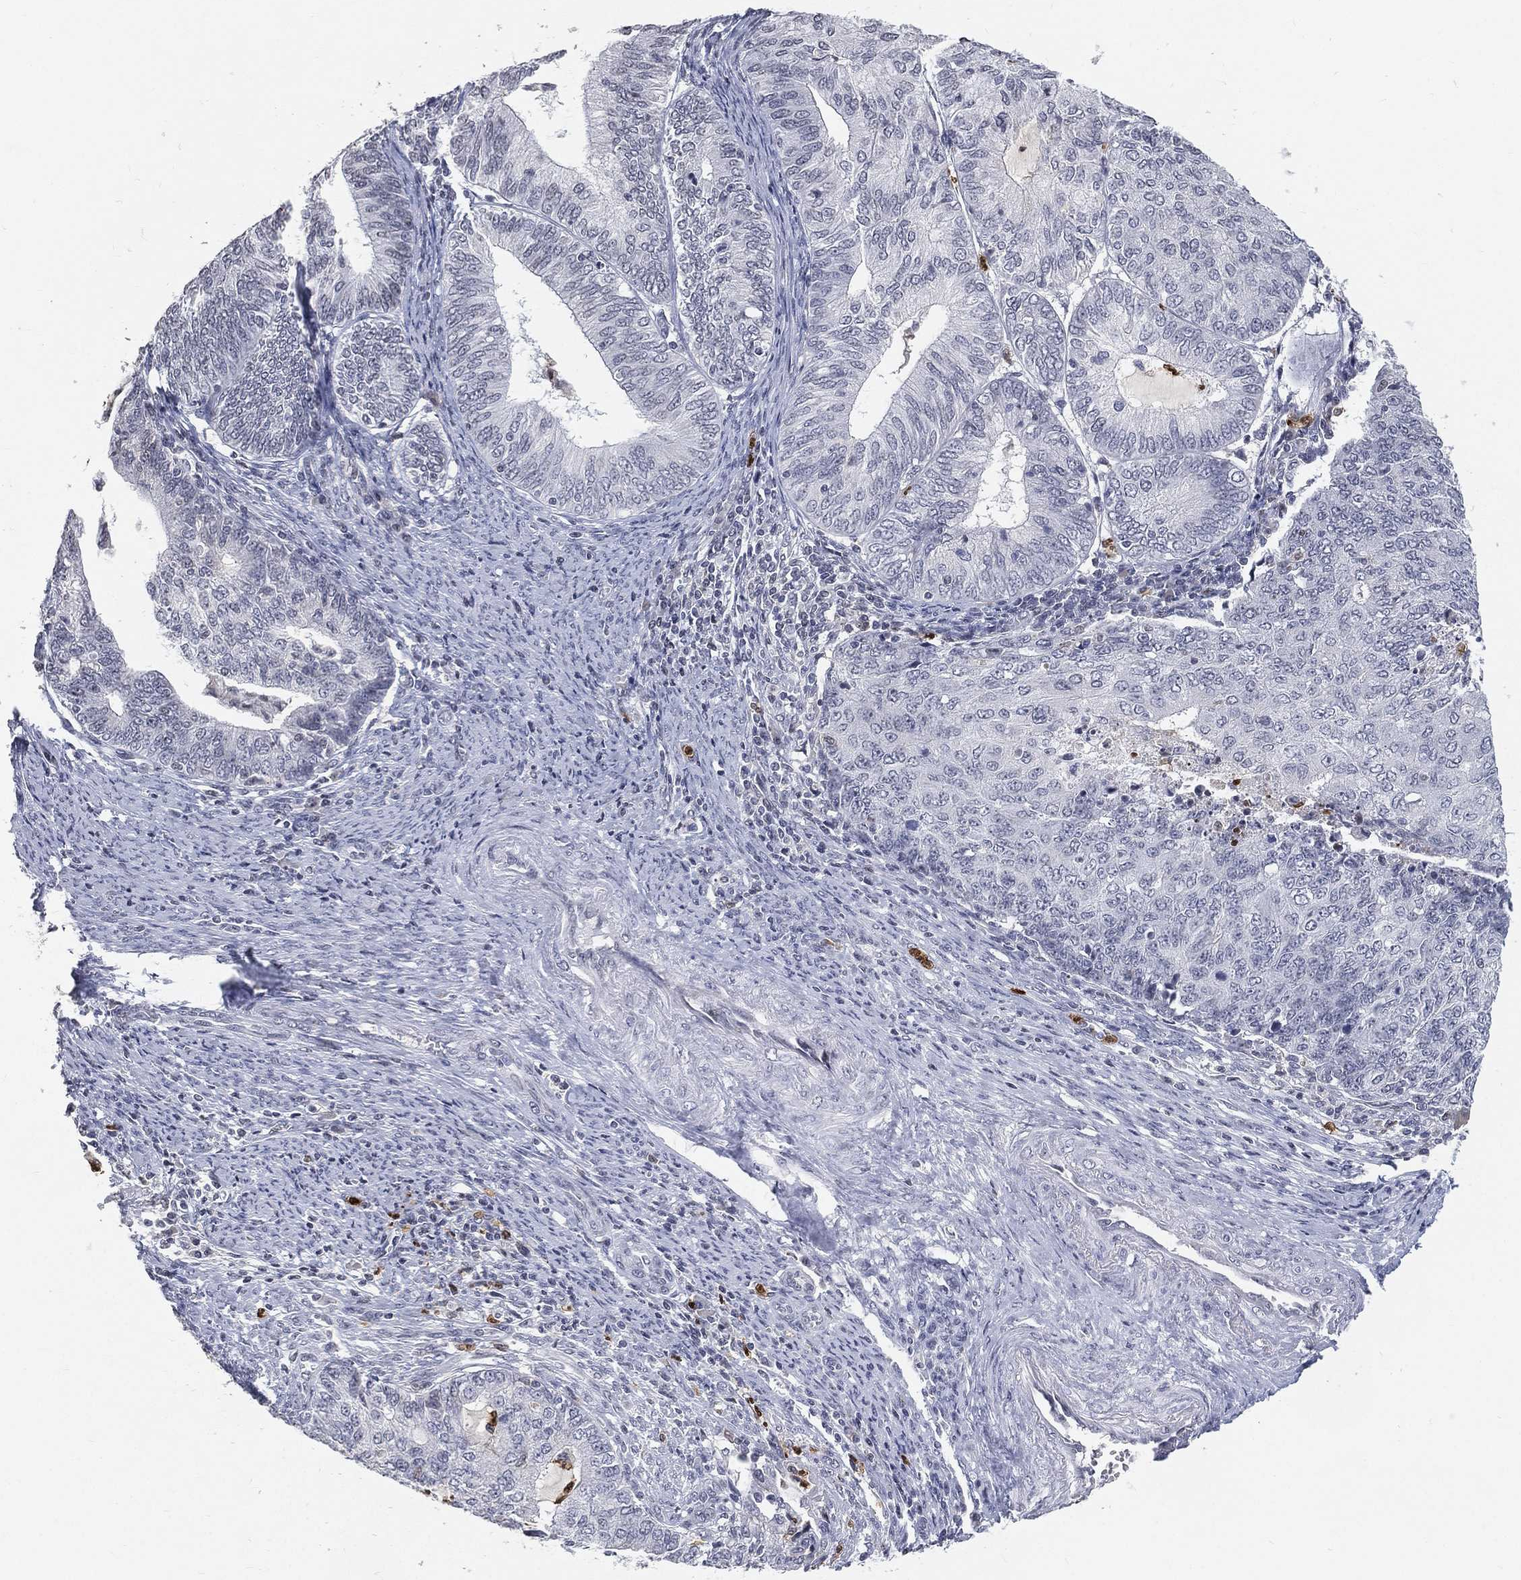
{"staining": {"intensity": "negative", "quantity": "none", "location": "none"}, "tissue": "endometrial cancer", "cell_type": "Tumor cells", "image_type": "cancer", "snomed": [{"axis": "morphology", "description": "Adenocarcinoma, NOS"}, {"axis": "topography", "description": "Endometrium"}], "caption": "Protein analysis of adenocarcinoma (endometrial) demonstrates no significant expression in tumor cells.", "gene": "ARG1", "patient": {"sex": "female", "age": 82}}